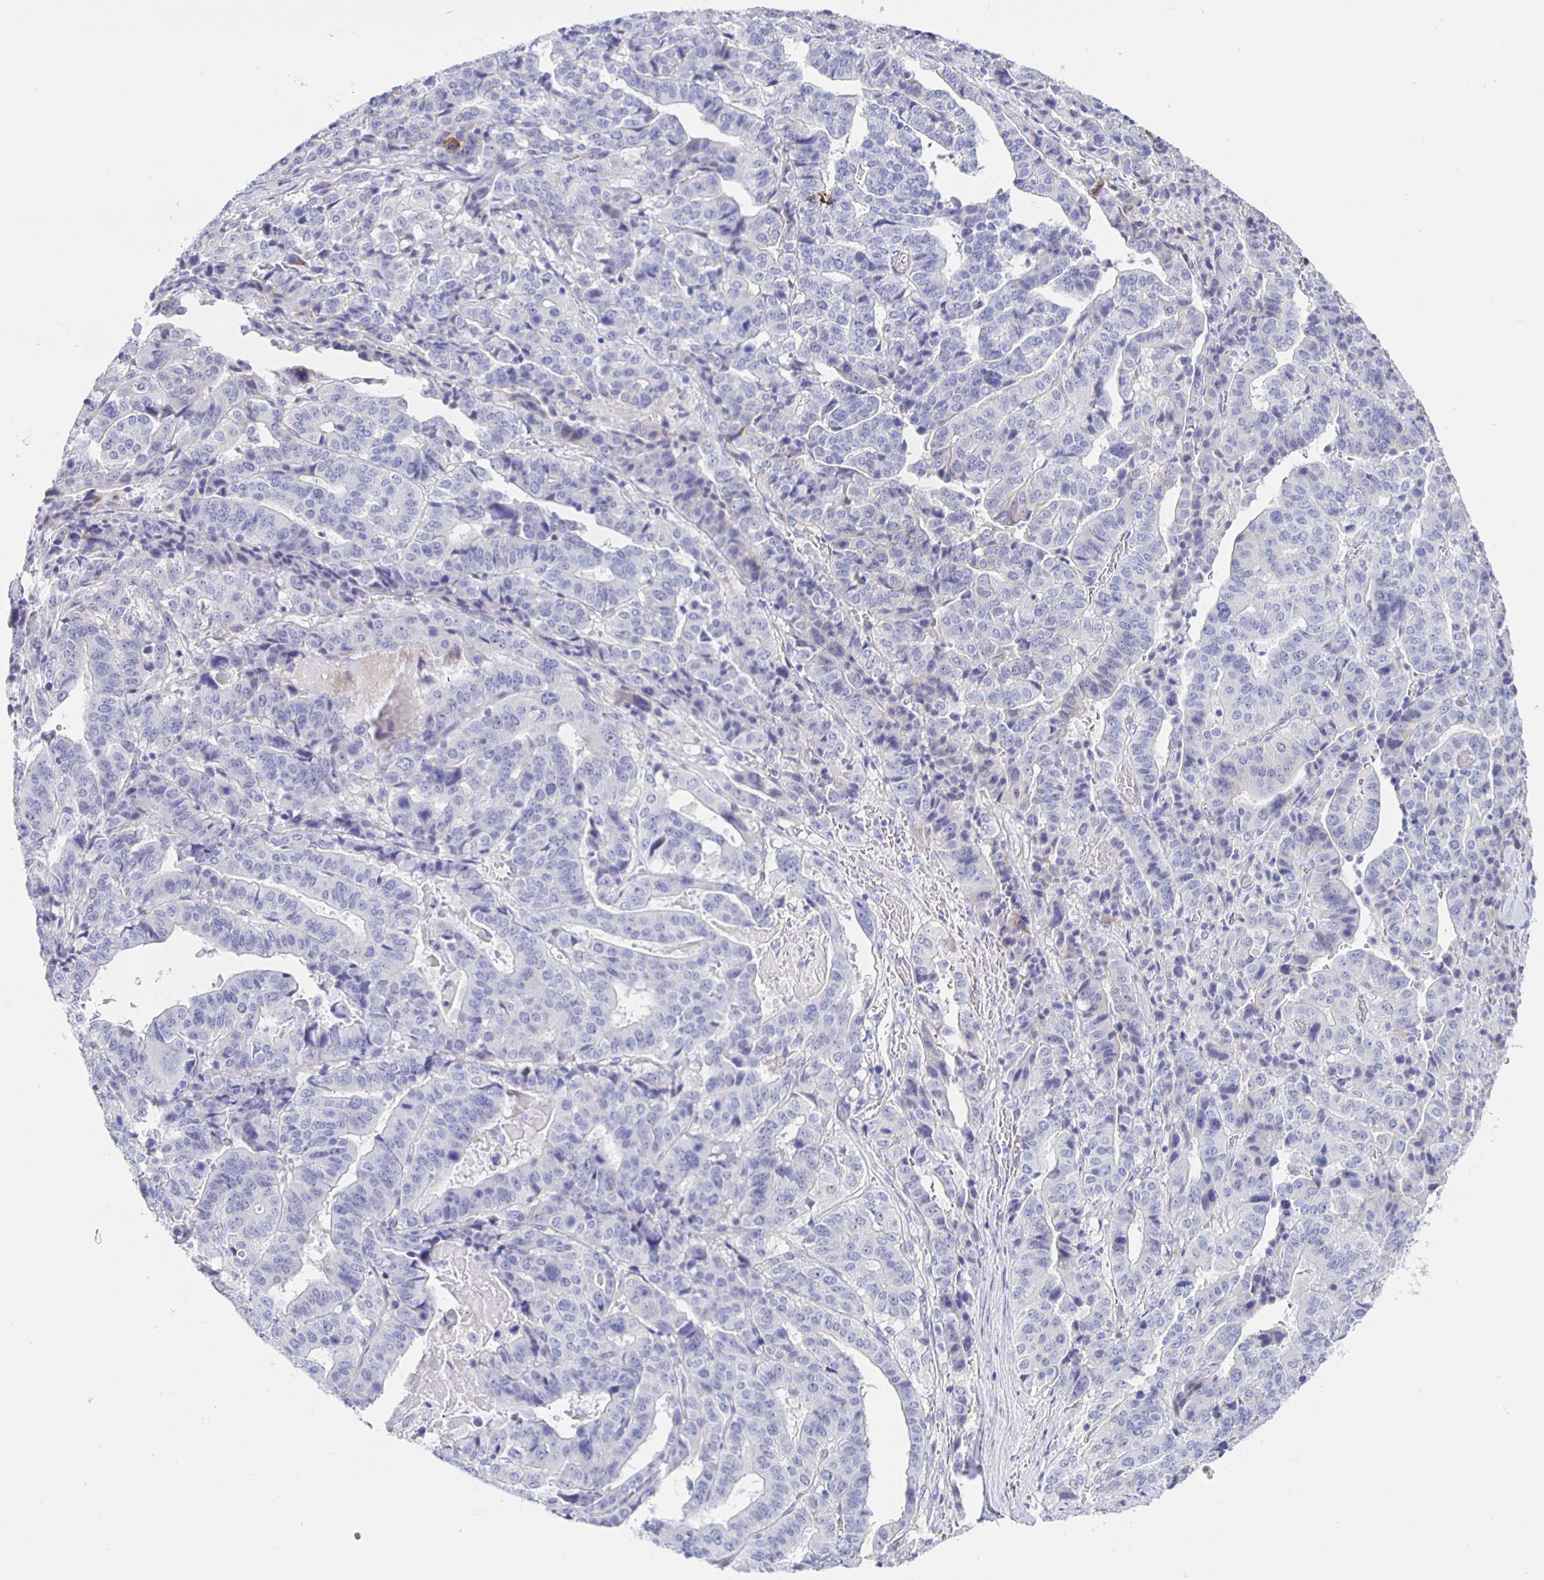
{"staining": {"intensity": "negative", "quantity": "none", "location": "none"}, "tissue": "stomach cancer", "cell_type": "Tumor cells", "image_type": "cancer", "snomed": [{"axis": "morphology", "description": "Adenocarcinoma, NOS"}, {"axis": "topography", "description": "Stomach"}], "caption": "Immunohistochemistry (IHC) photomicrograph of neoplastic tissue: stomach cancer (adenocarcinoma) stained with DAB (3,3'-diaminobenzidine) shows no significant protein expression in tumor cells. (DAB immunohistochemistry (IHC) visualized using brightfield microscopy, high magnification).", "gene": "HSPA4L", "patient": {"sex": "male", "age": 48}}